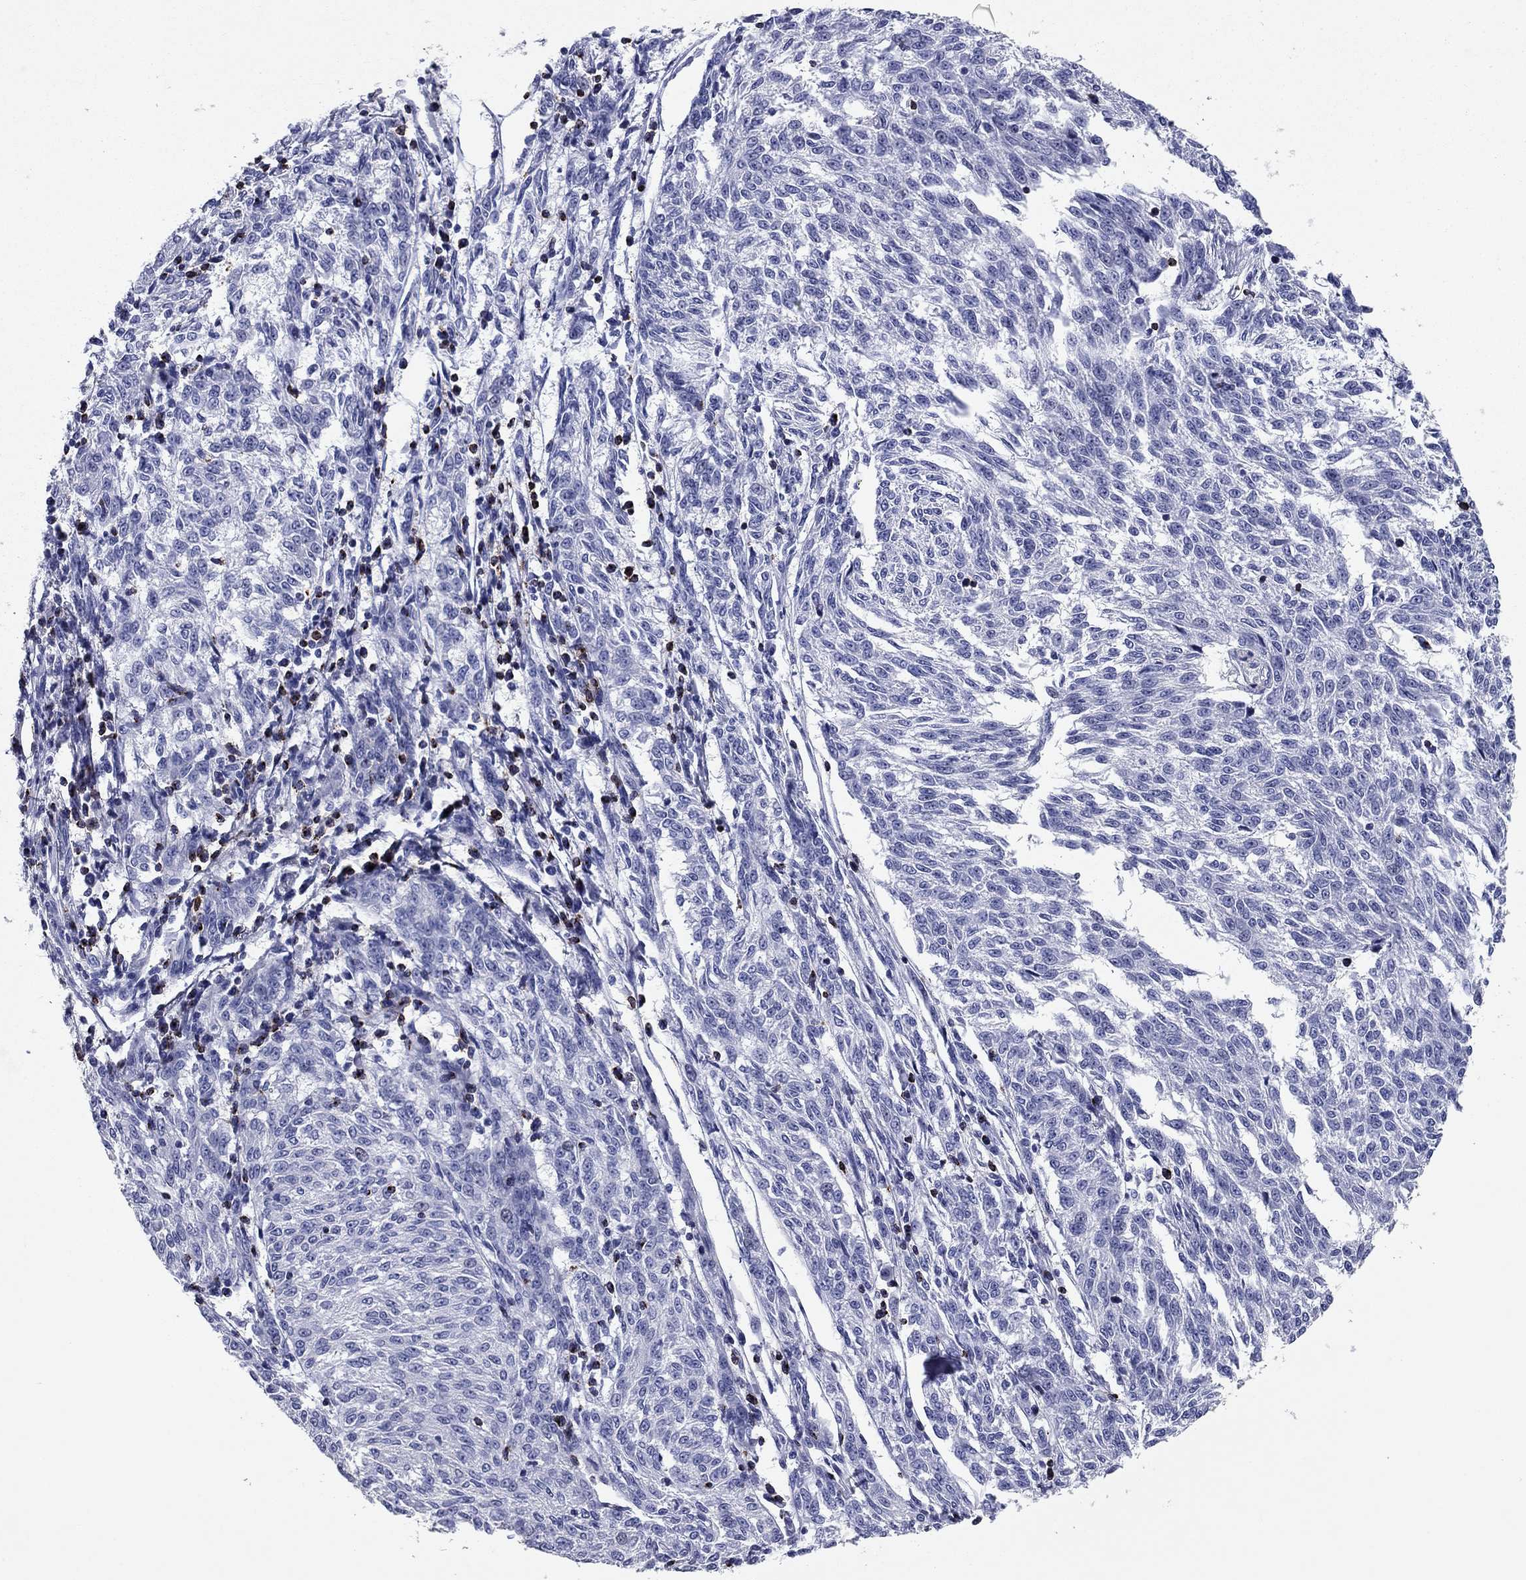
{"staining": {"intensity": "negative", "quantity": "none", "location": "none"}, "tissue": "melanoma", "cell_type": "Tumor cells", "image_type": "cancer", "snomed": [{"axis": "morphology", "description": "Malignant melanoma, NOS"}, {"axis": "topography", "description": "Skin"}], "caption": "Tumor cells show no significant protein staining in melanoma.", "gene": "GZMK", "patient": {"sex": "female", "age": 72}}